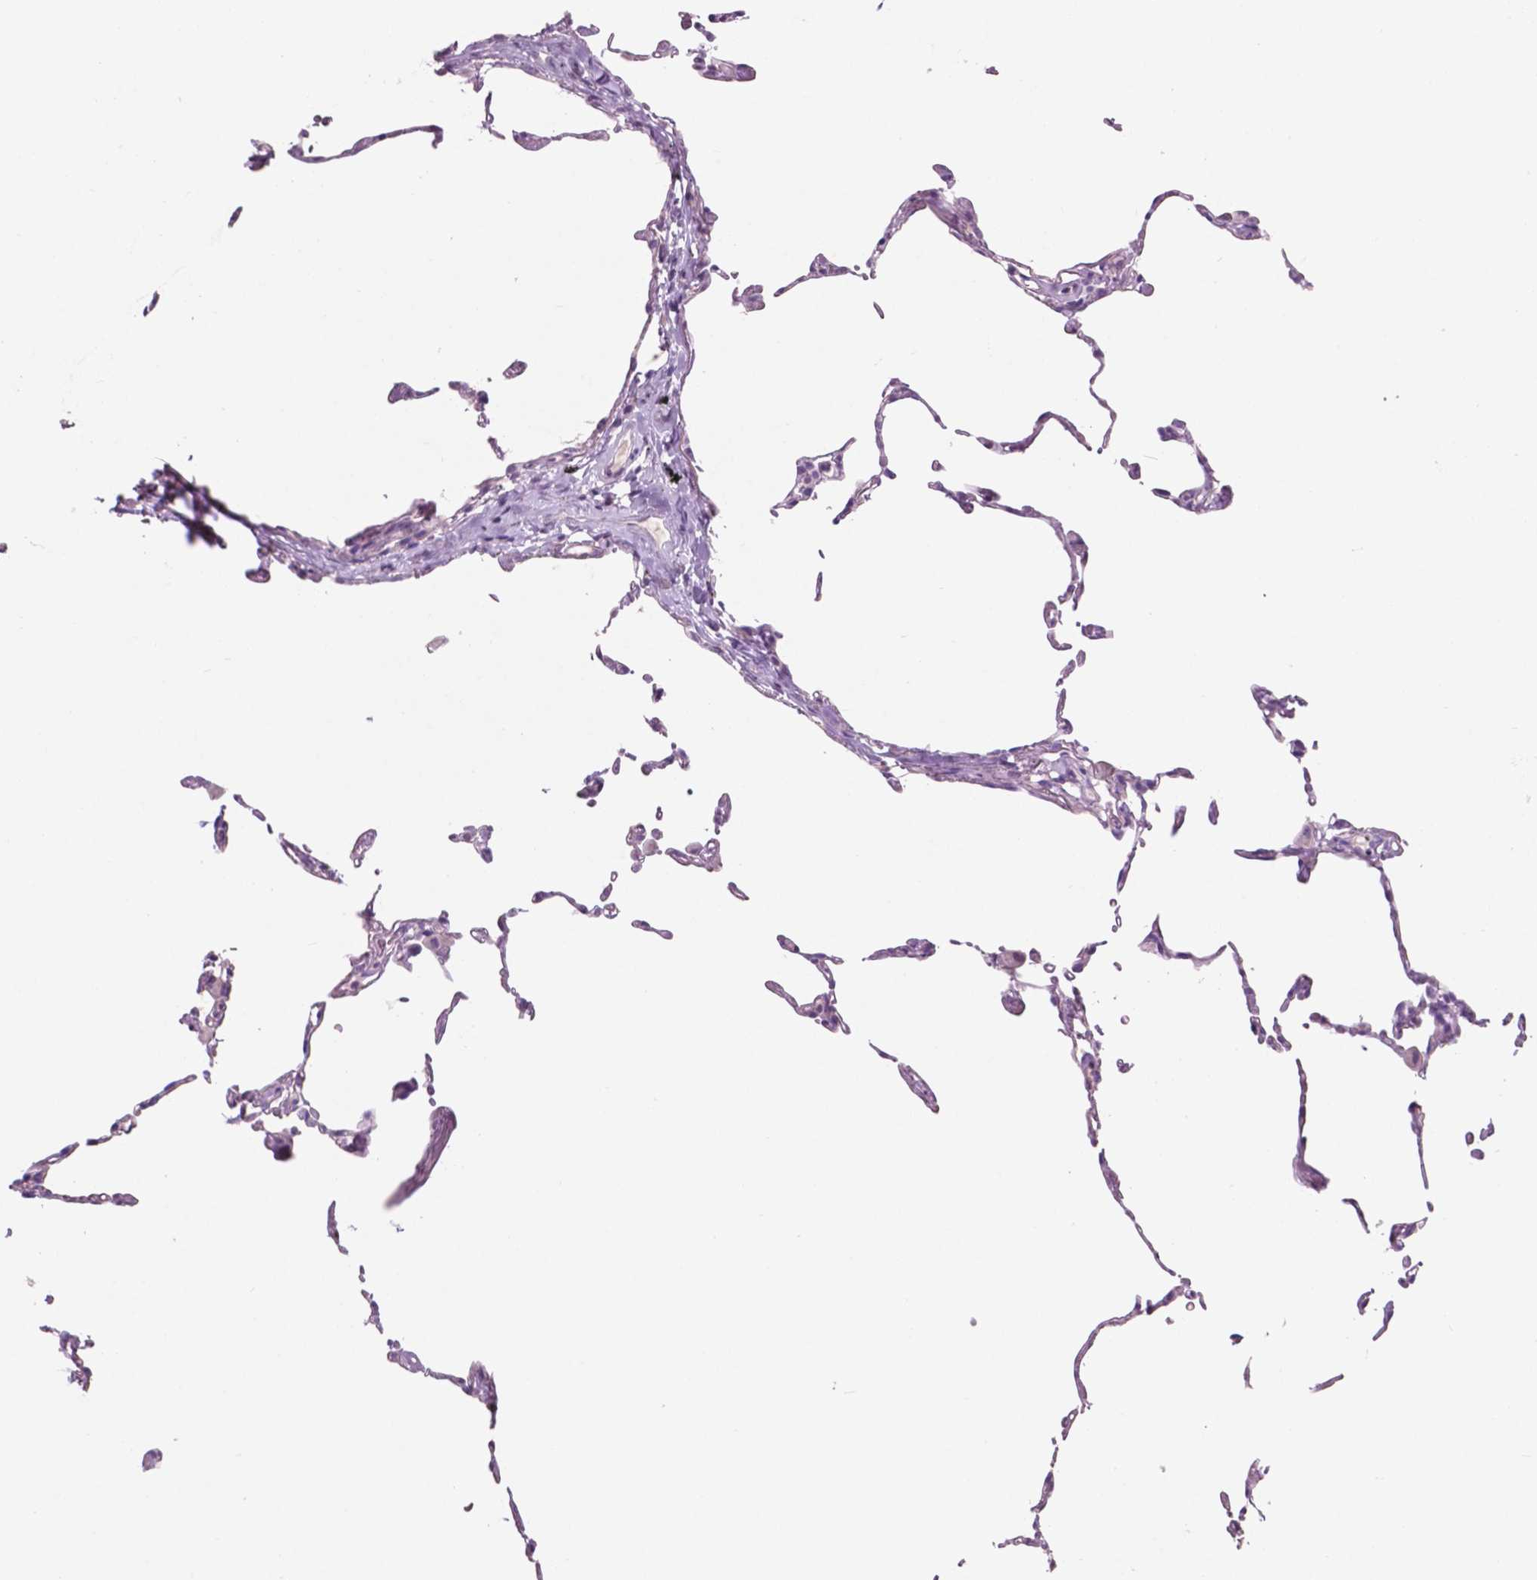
{"staining": {"intensity": "negative", "quantity": "none", "location": "none"}, "tissue": "lung", "cell_type": "Alveolar cells", "image_type": "normal", "snomed": [{"axis": "morphology", "description": "Normal tissue, NOS"}, {"axis": "topography", "description": "Lung"}], "caption": "DAB (3,3'-diaminobenzidine) immunohistochemical staining of unremarkable lung shows no significant staining in alveolar cells.", "gene": "IDO1", "patient": {"sex": "female", "age": 57}}